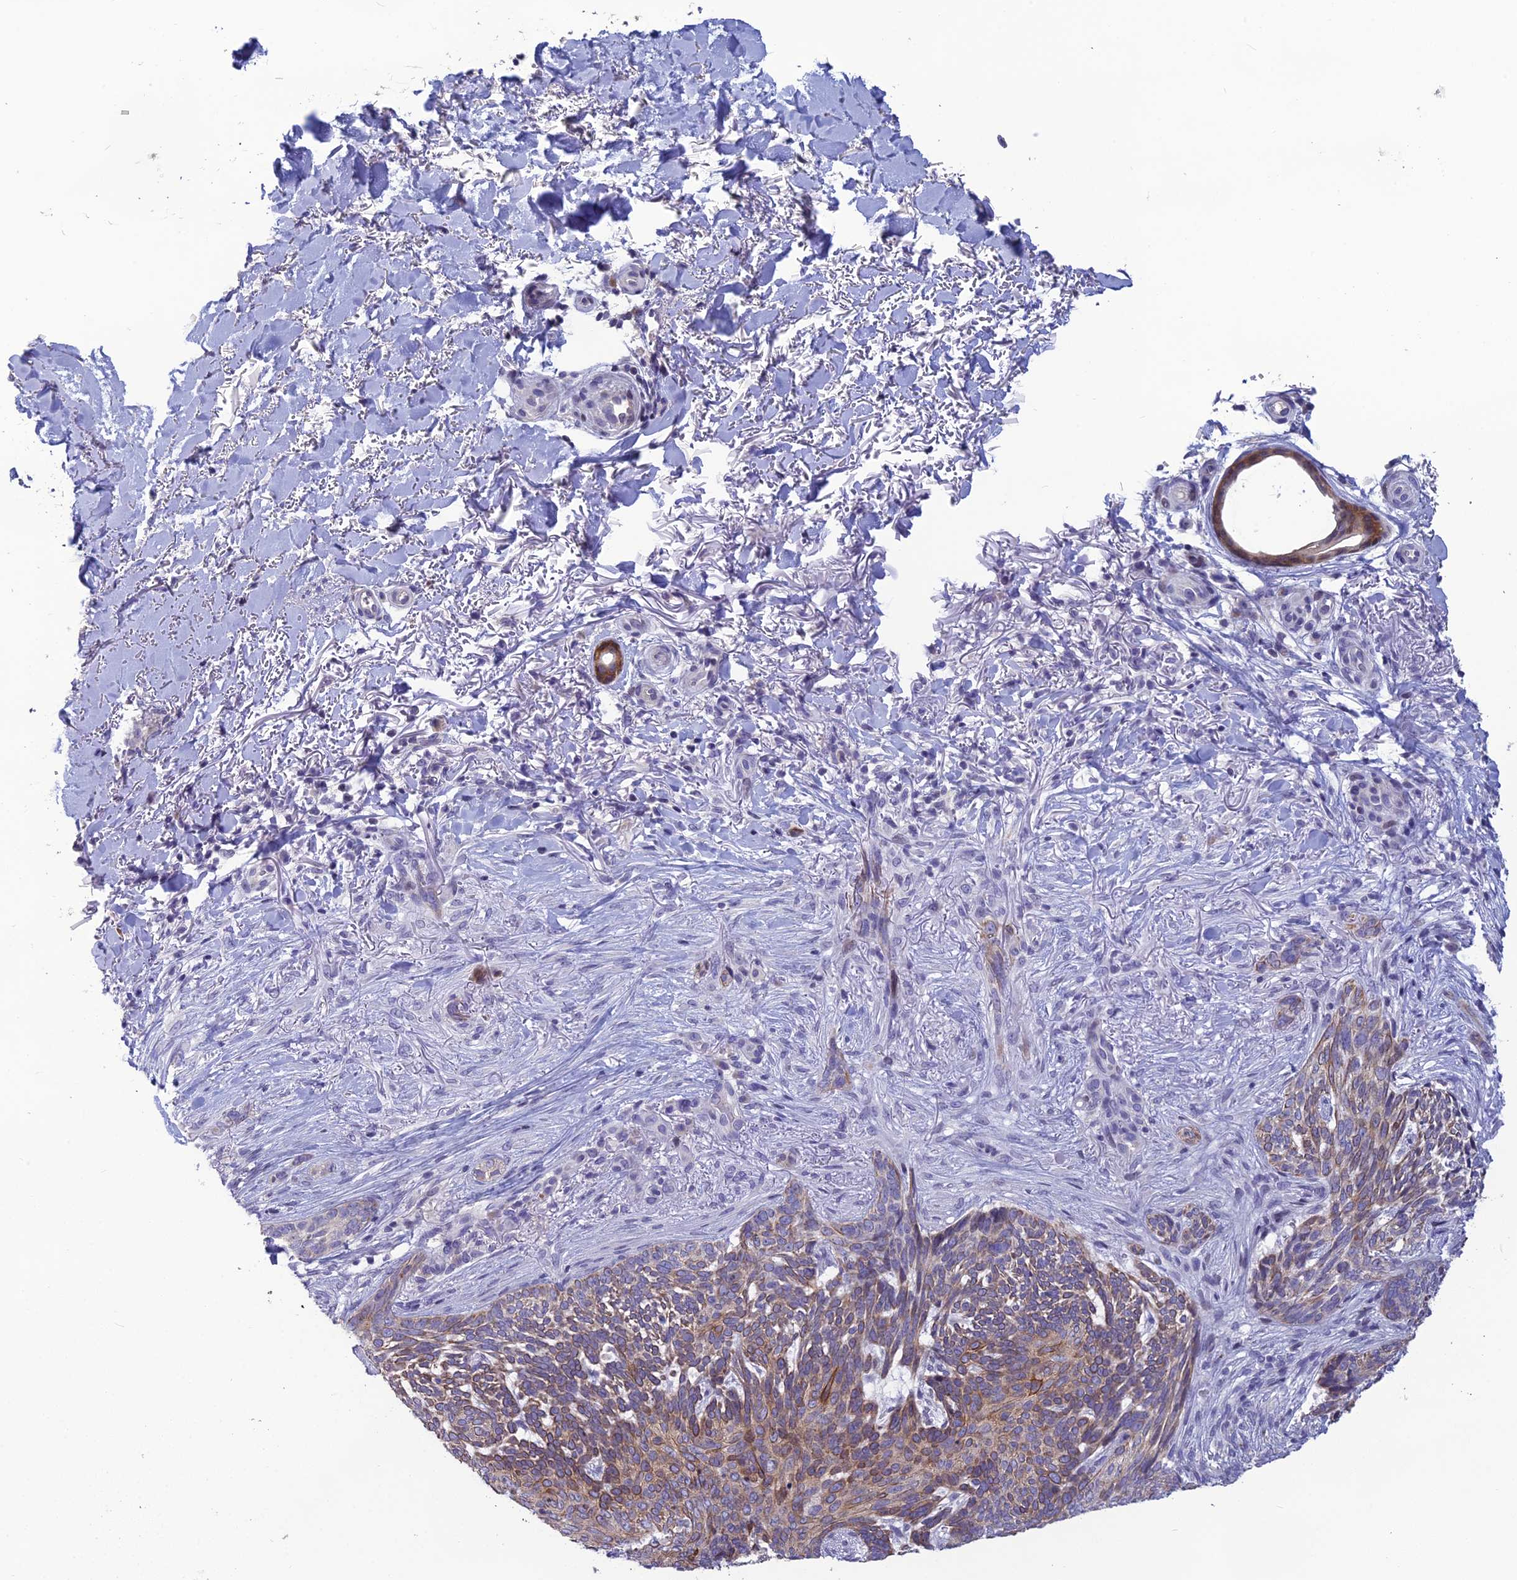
{"staining": {"intensity": "moderate", "quantity": "25%-75%", "location": "cytoplasmic/membranous"}, "tissue": "skin cancer", "cell_type": "Tumor cells", "image_type": "cancer", "snomed": [{"axis": "morphology", "description": "Normal tissue, NOS"}, {"axis": "morphology", "description": "Basal cell carcinoma"}, {"axis": "topography", "description": "Skin"}], "caption": "Protein positivity by IHC reveals moderate cytoplasmic/membranous positivity in approximately 25%-75% of tumor cells in skin cancer (basal cell carcinoma). Nuclei are stained in blue.", "gene": "TMEM134", "patient": {"sex": "female", "age": 67}}